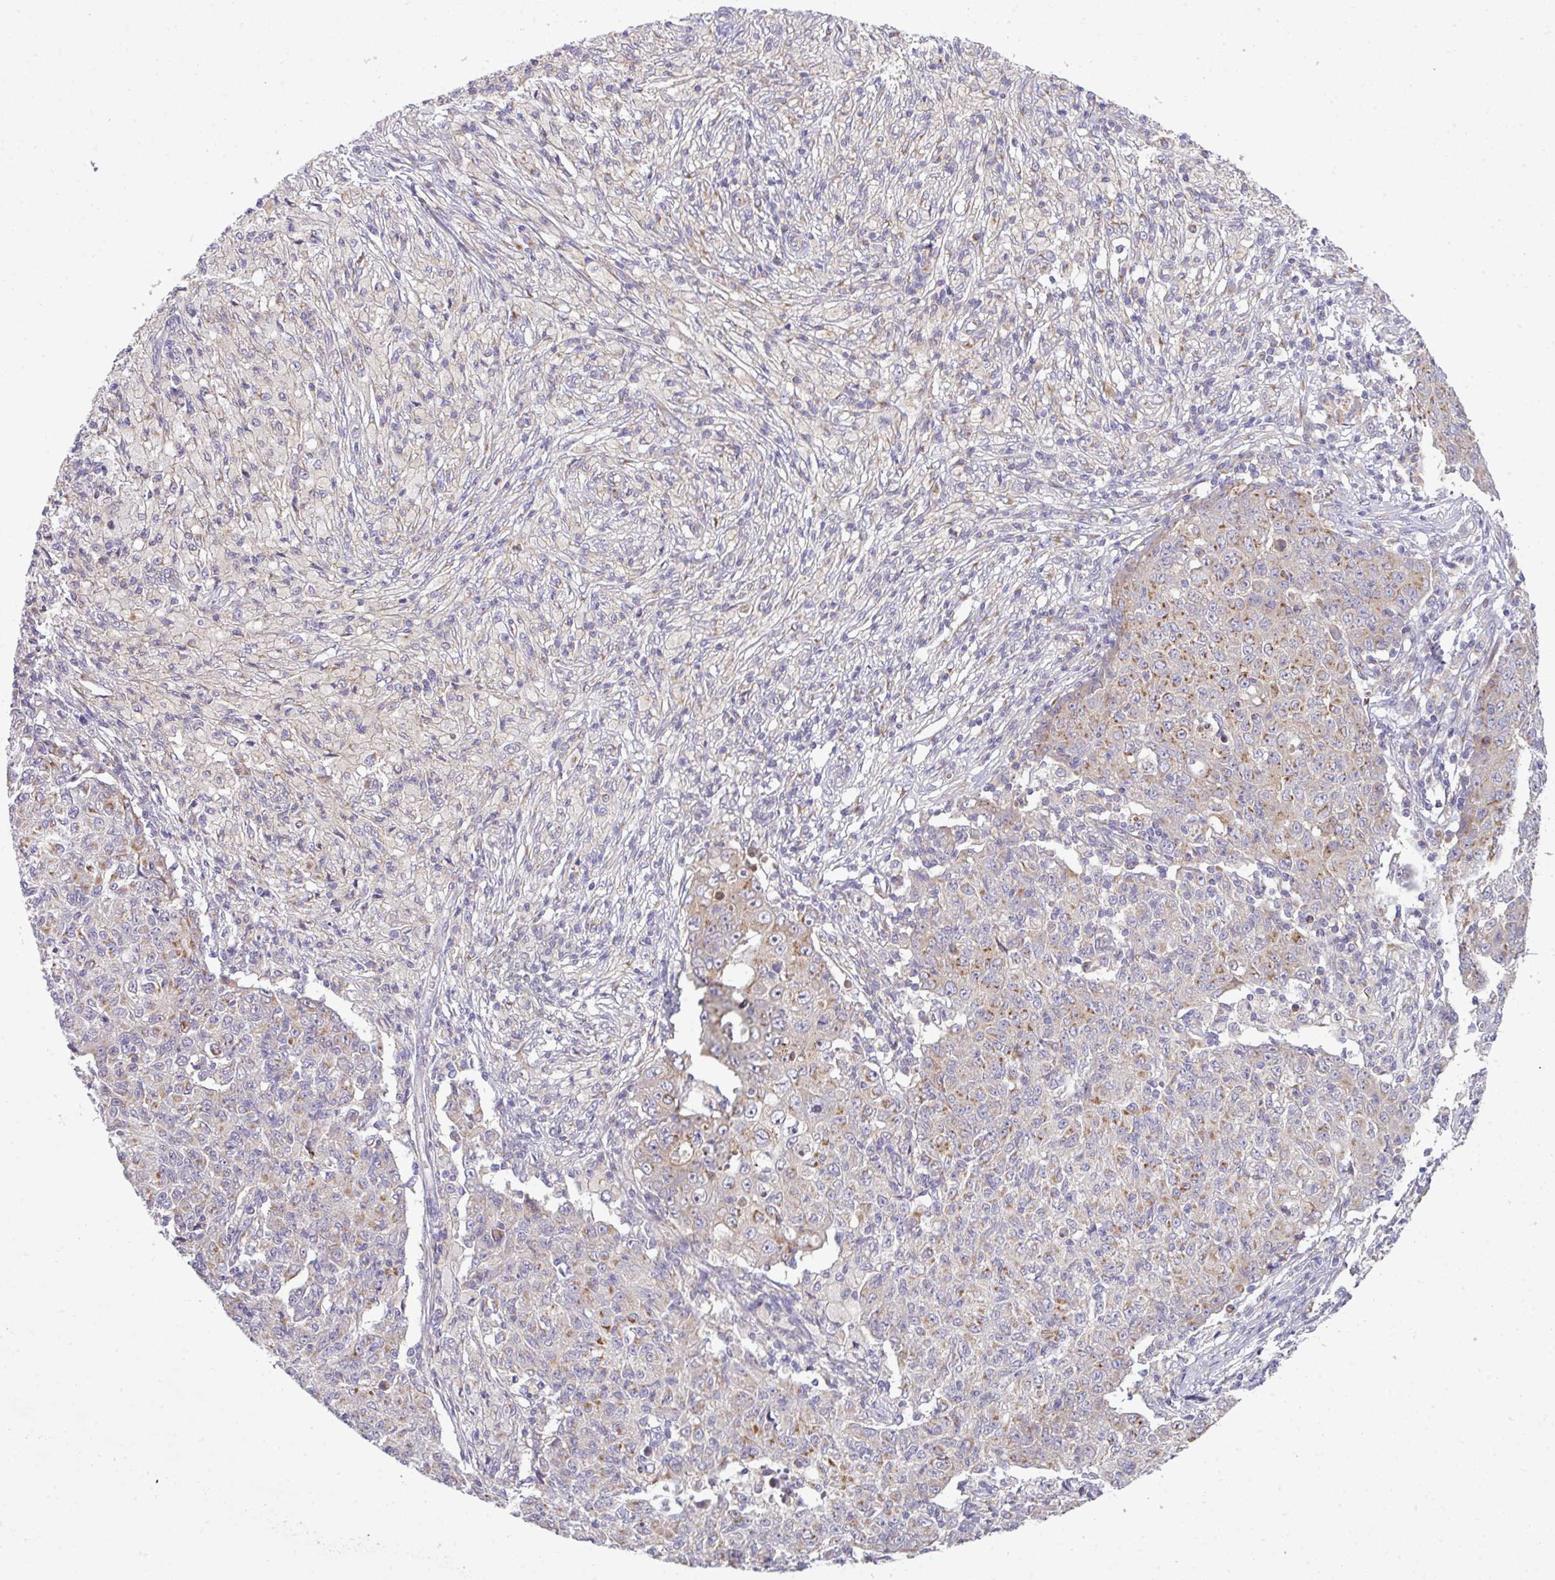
{"staining": {"intensity": "moderate", "quantity": "25%-75%", "location": "cytoplasmic/membranous"}, "tissue": "ovarian cancer", "cell_type": "Tumor cells", "image_type": "cancer", "snomed": [{"axis": "morphology", "description": "Carcinoma, endometroid"}, {"axis": "topography", "description": "Ovary"}], "caption": "Ovarian endometroid carcinoma tissue reveals moderate cytoplasmic/membranous staining in approximately 25%-75% of tumor cells (brown staining indicates protein expression, while blue staining denotes nuclei).", "gene": "VTI1A", "patient": {"sex": "female", "age": 42}}